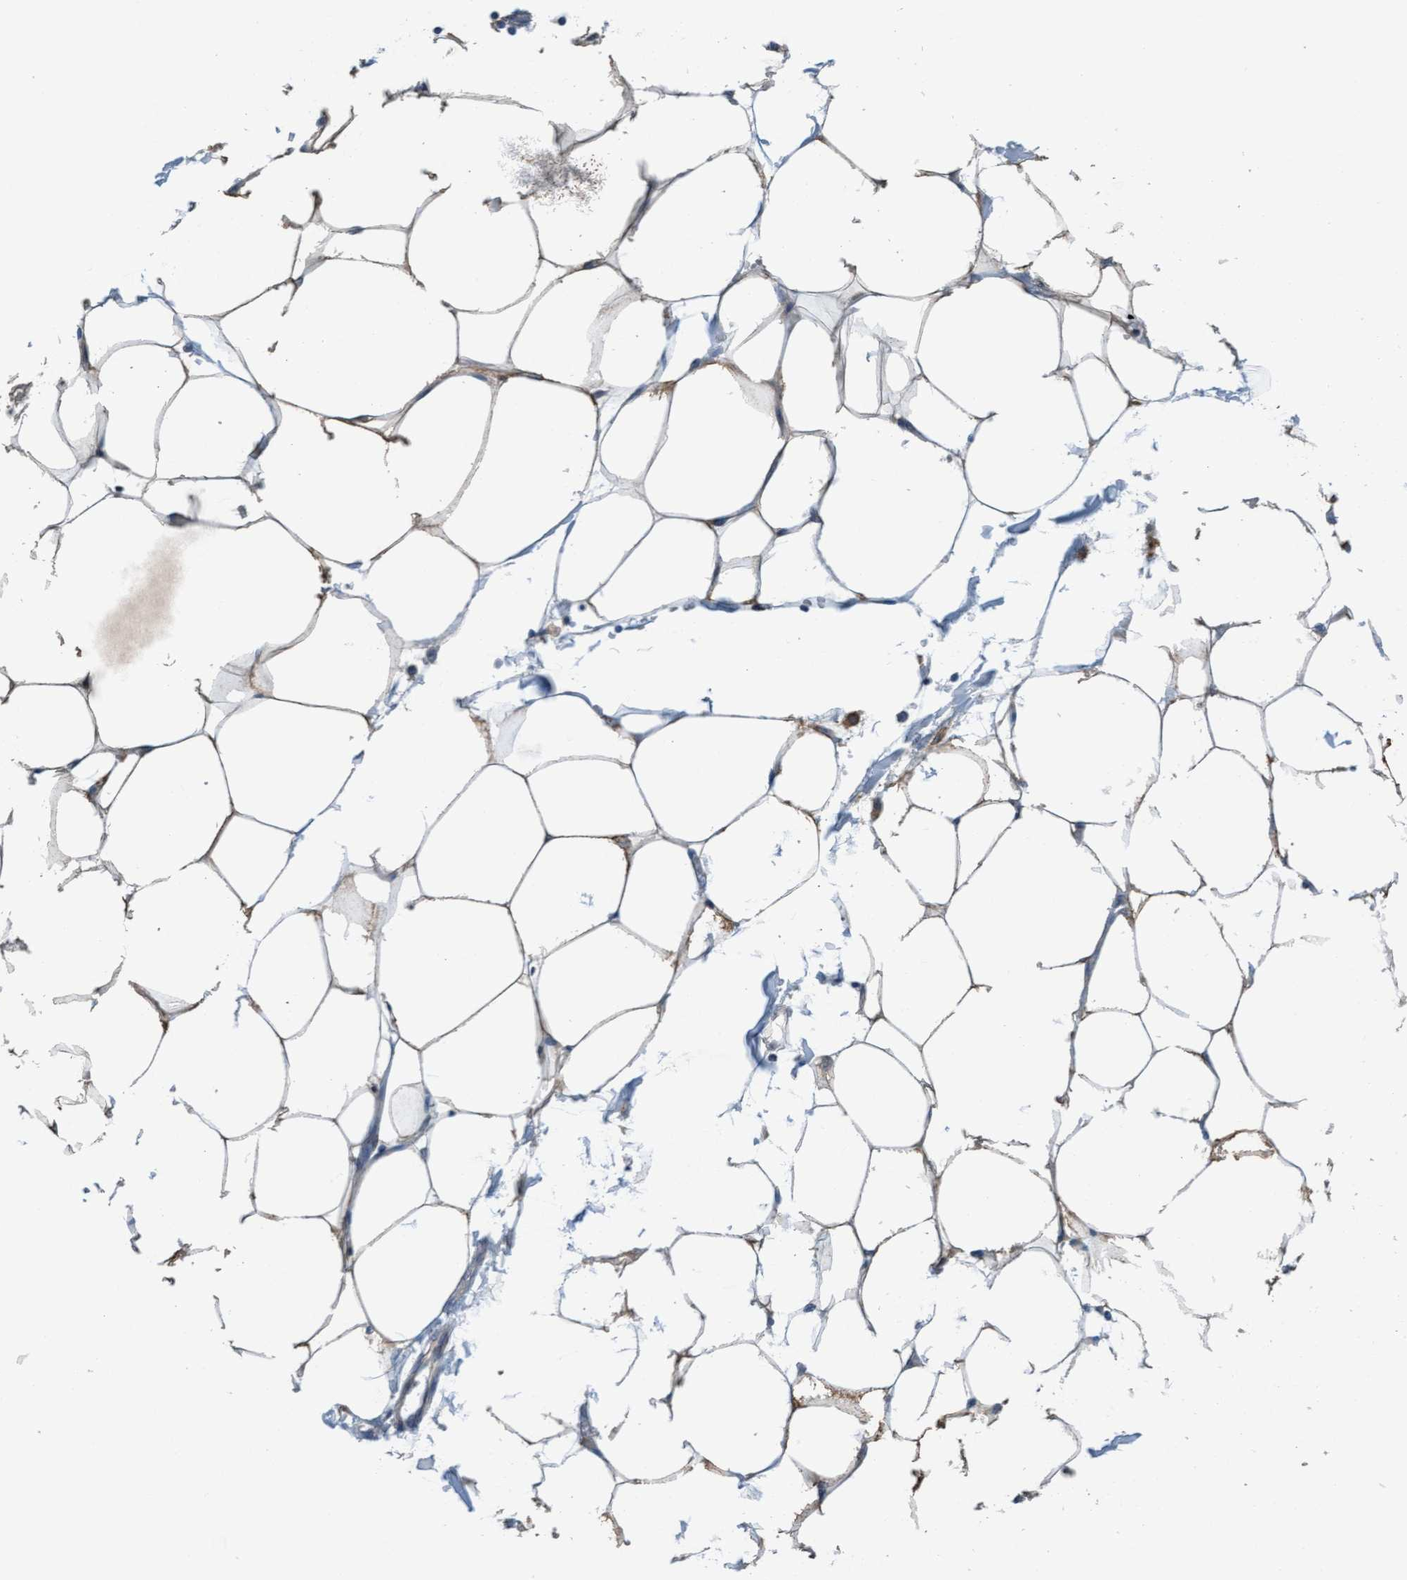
{"staining": {"intensity": "moderate", "quantity": ">75%", "location": "cytoplasmic/membranous"}, "tissue": "adipose tissue", "cell_type": "Adipocytes", "image_type": "normal", "snomed": [{"axis": "morphology", "description": "Normal tissue, NOS"}, {"axis": "morphology", "description": "Adenocarcinoma, NOS"}, {"axis": "topography", "description": "Colon"}, {"axis": "topography", "description": "Peripheral nerve tissue"}], "caption": "A histopathology image of adipose tissue stained for a protein exhibits moderate cytoplasmic/membranous brown staining in adipocytes. Nuclei are stained in blue.", "gene": "SIGIRR", "patient": {"sex": "male", "age": 14}}